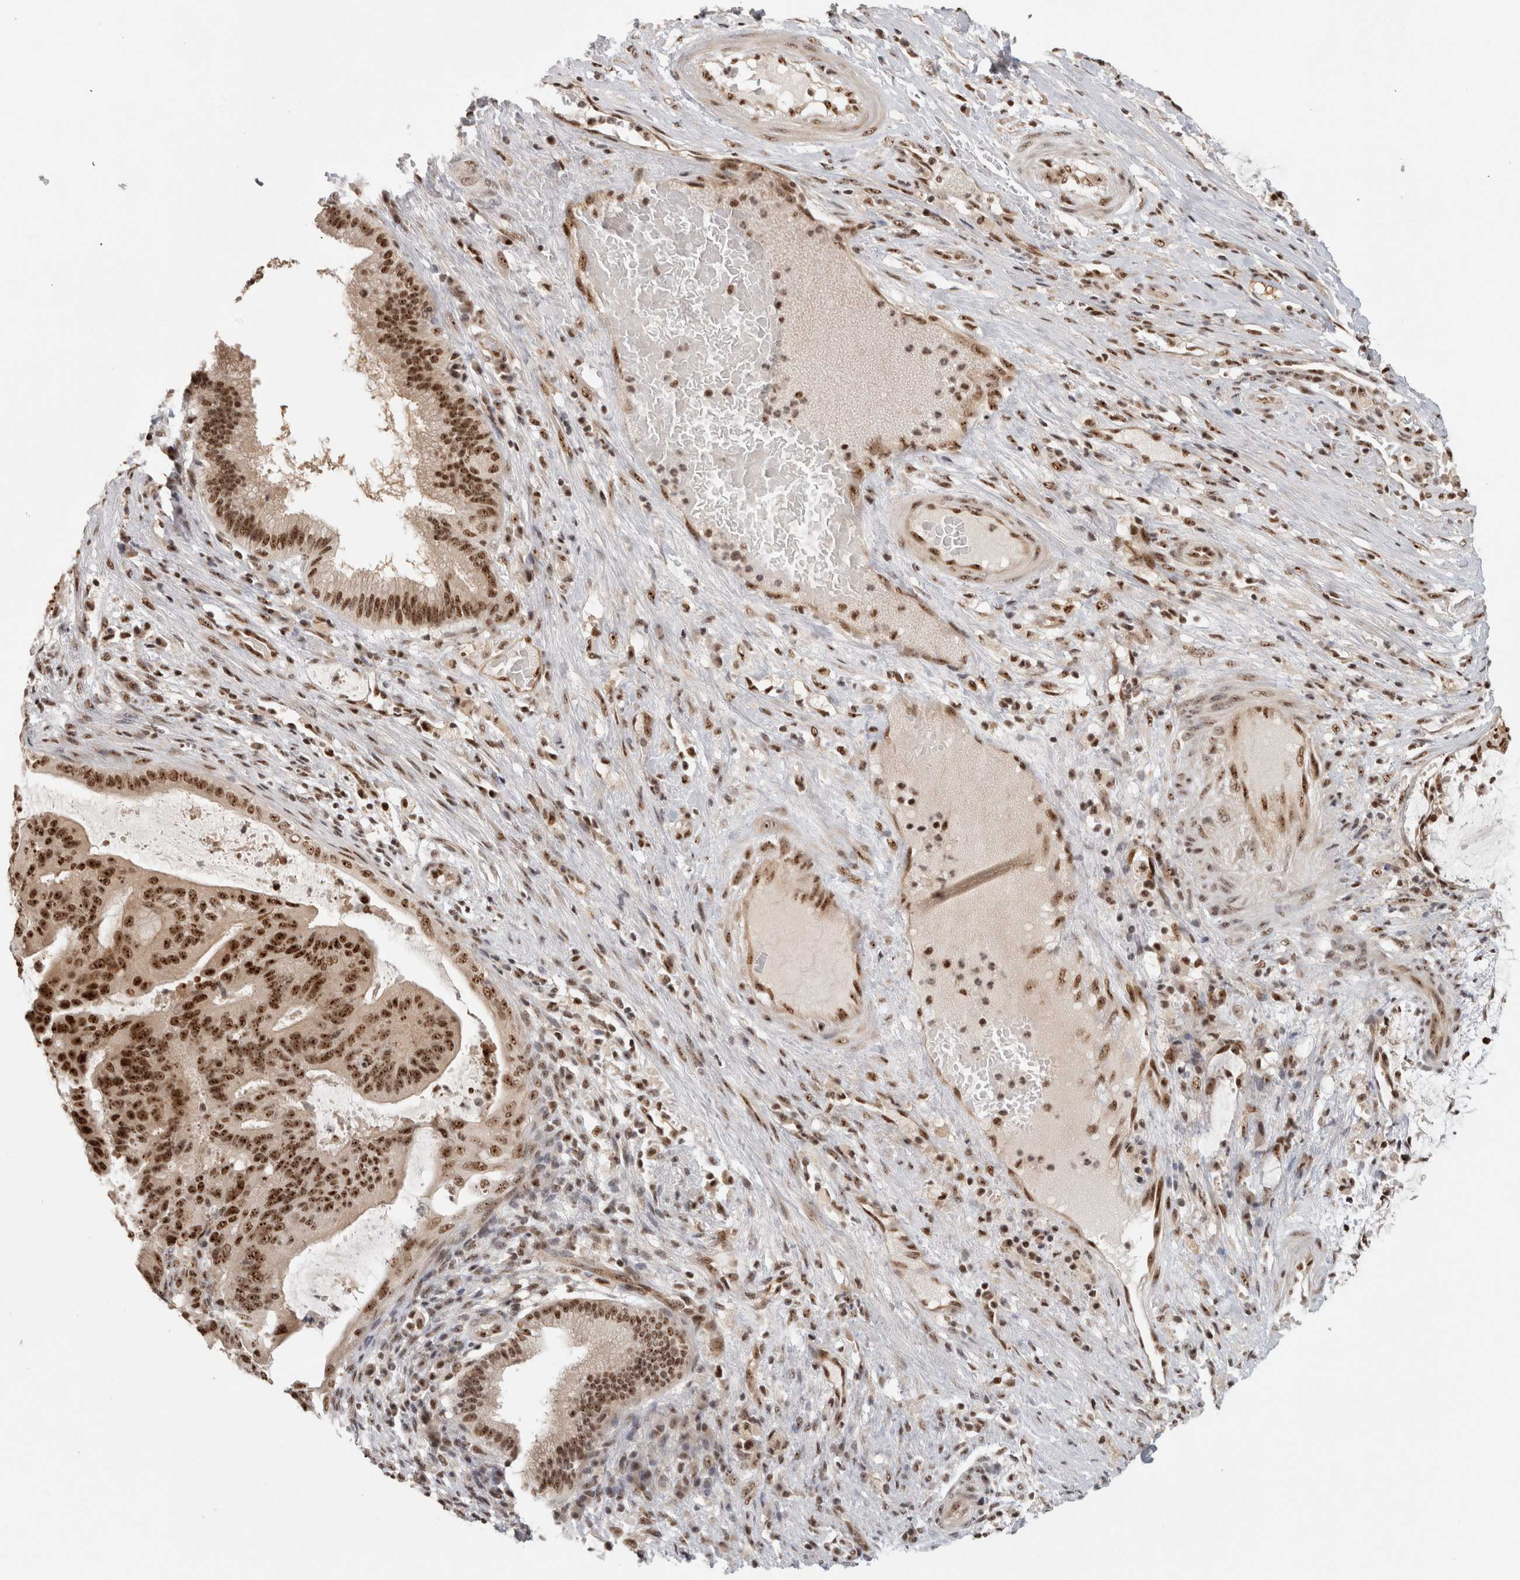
{"staining": {"intensity": "strong", "quantity": ">75%", "location": "nuclear"}, "tissue": "liver cancer", "cell_type": "Tumor cells", "image_type": "cancer", "snomed": [{"axis": "morphology", "description": "Normal tissue, NOS"}, {"axis": "morphology", "description": "Cholangiocarcinoma"}, {"axis": "topography", "description": "Liver"}, {"axis": "topography", "description": "Peripheral nerve tissue"}], "caption": "The micrograph displays immunohistochemical staining of liver cancer. There is strong nuclear positivity is seen in about >75% of tumor cells. Using DAB (brown) and hematoxylin (blue) stains, captured at high magnification using brightfield microscopy.", "gene": "EBNA1BP2", "patient": {"sex": "female", "age": 73}}